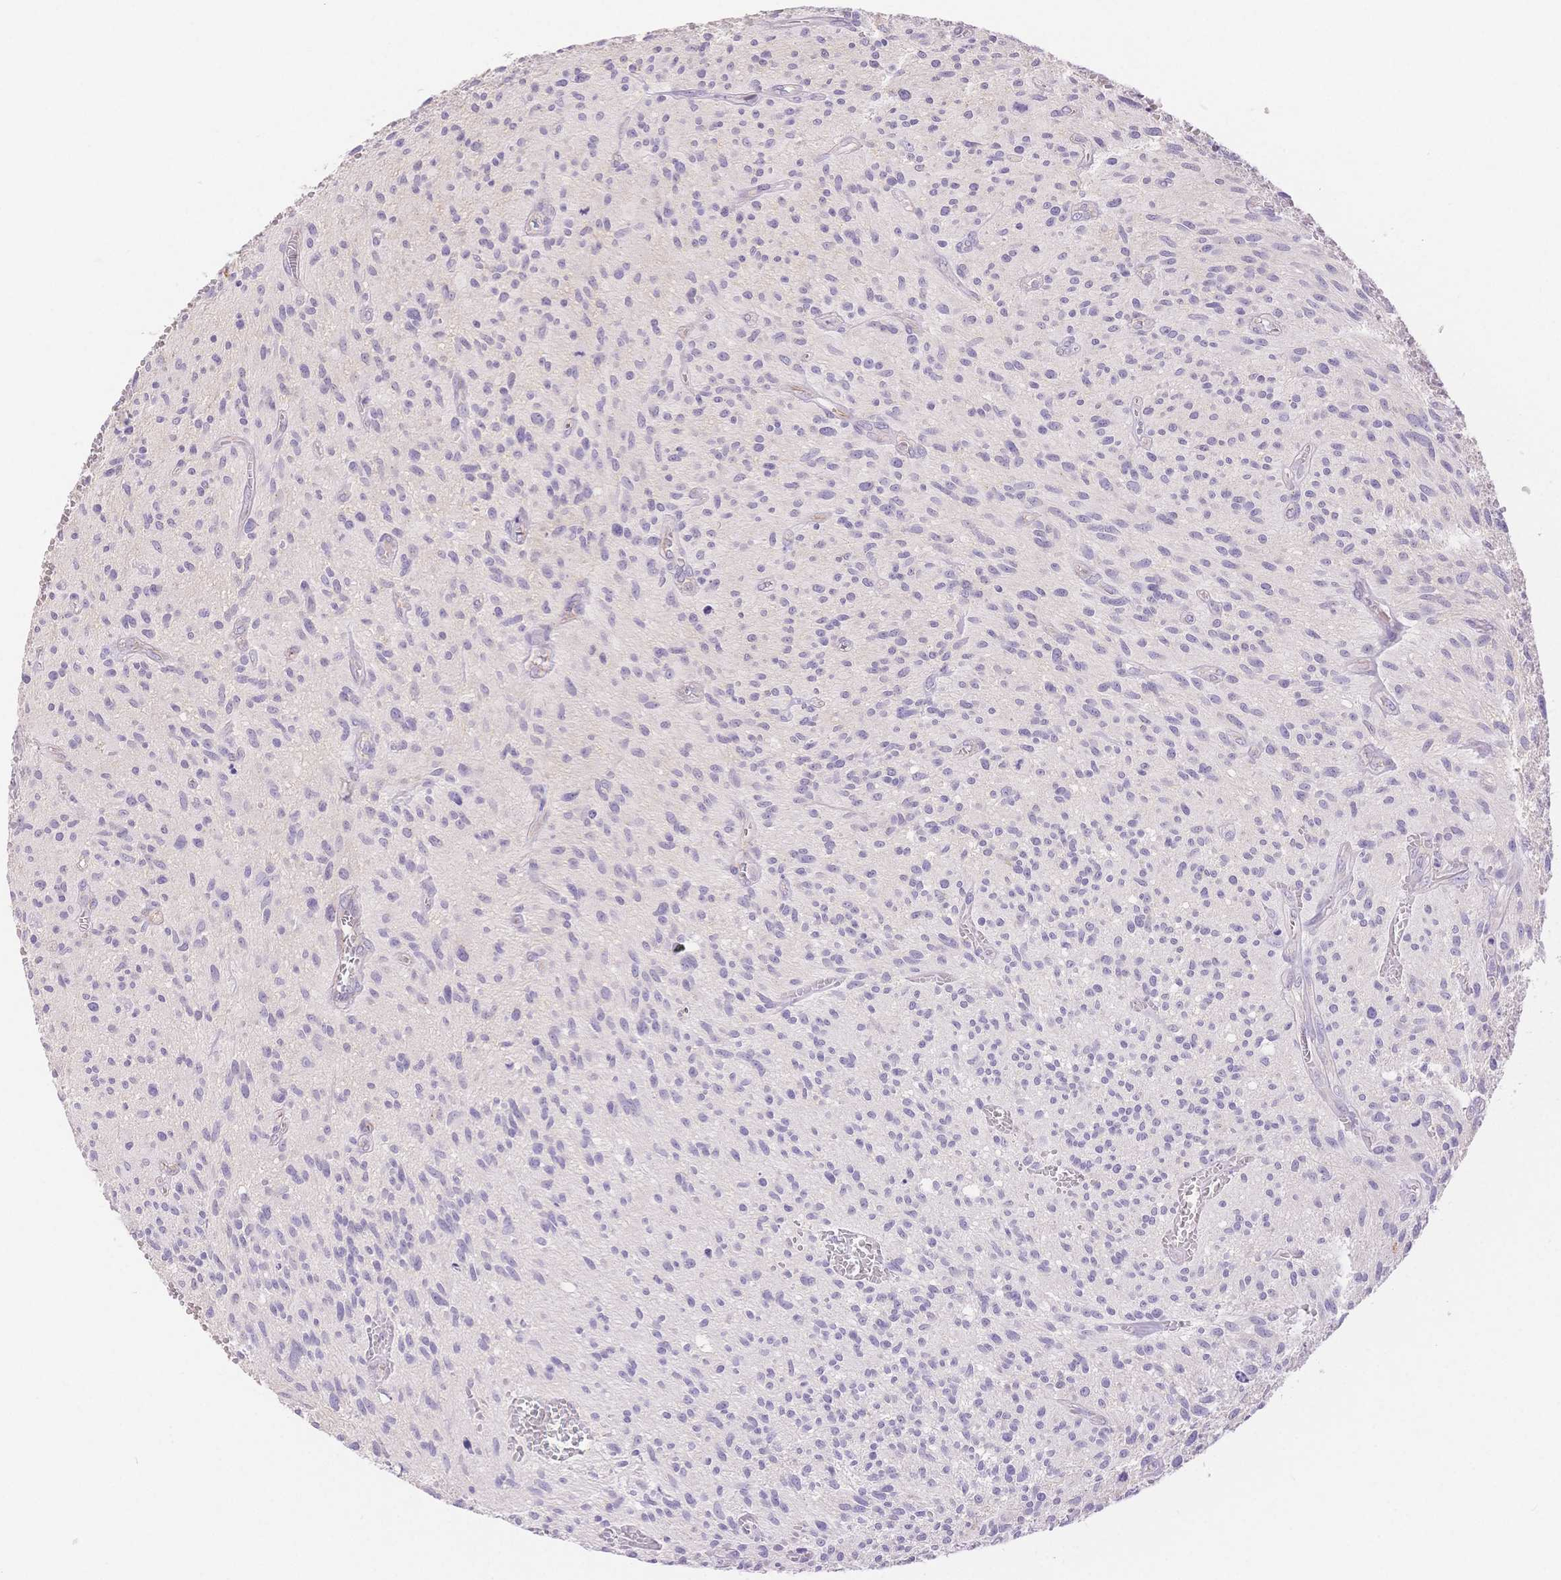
{"staining": {"intensity": "negative", "quantity": "none", "location": "none"}, "tissue": "glioma", "cell_type": "Tumor cells", "image_type": "cancer", "snomed": [{"axis": "morphology", "description": "Glioma, malignant, High grade"}, {"axis": "topography", "description": "Brain"}], "caption": "Glioma was stained to show a protein in brown. There is no significant staining in tumor cells.", "gene": "MYOM1", "patient": {"sex": "male", "age": 75}}